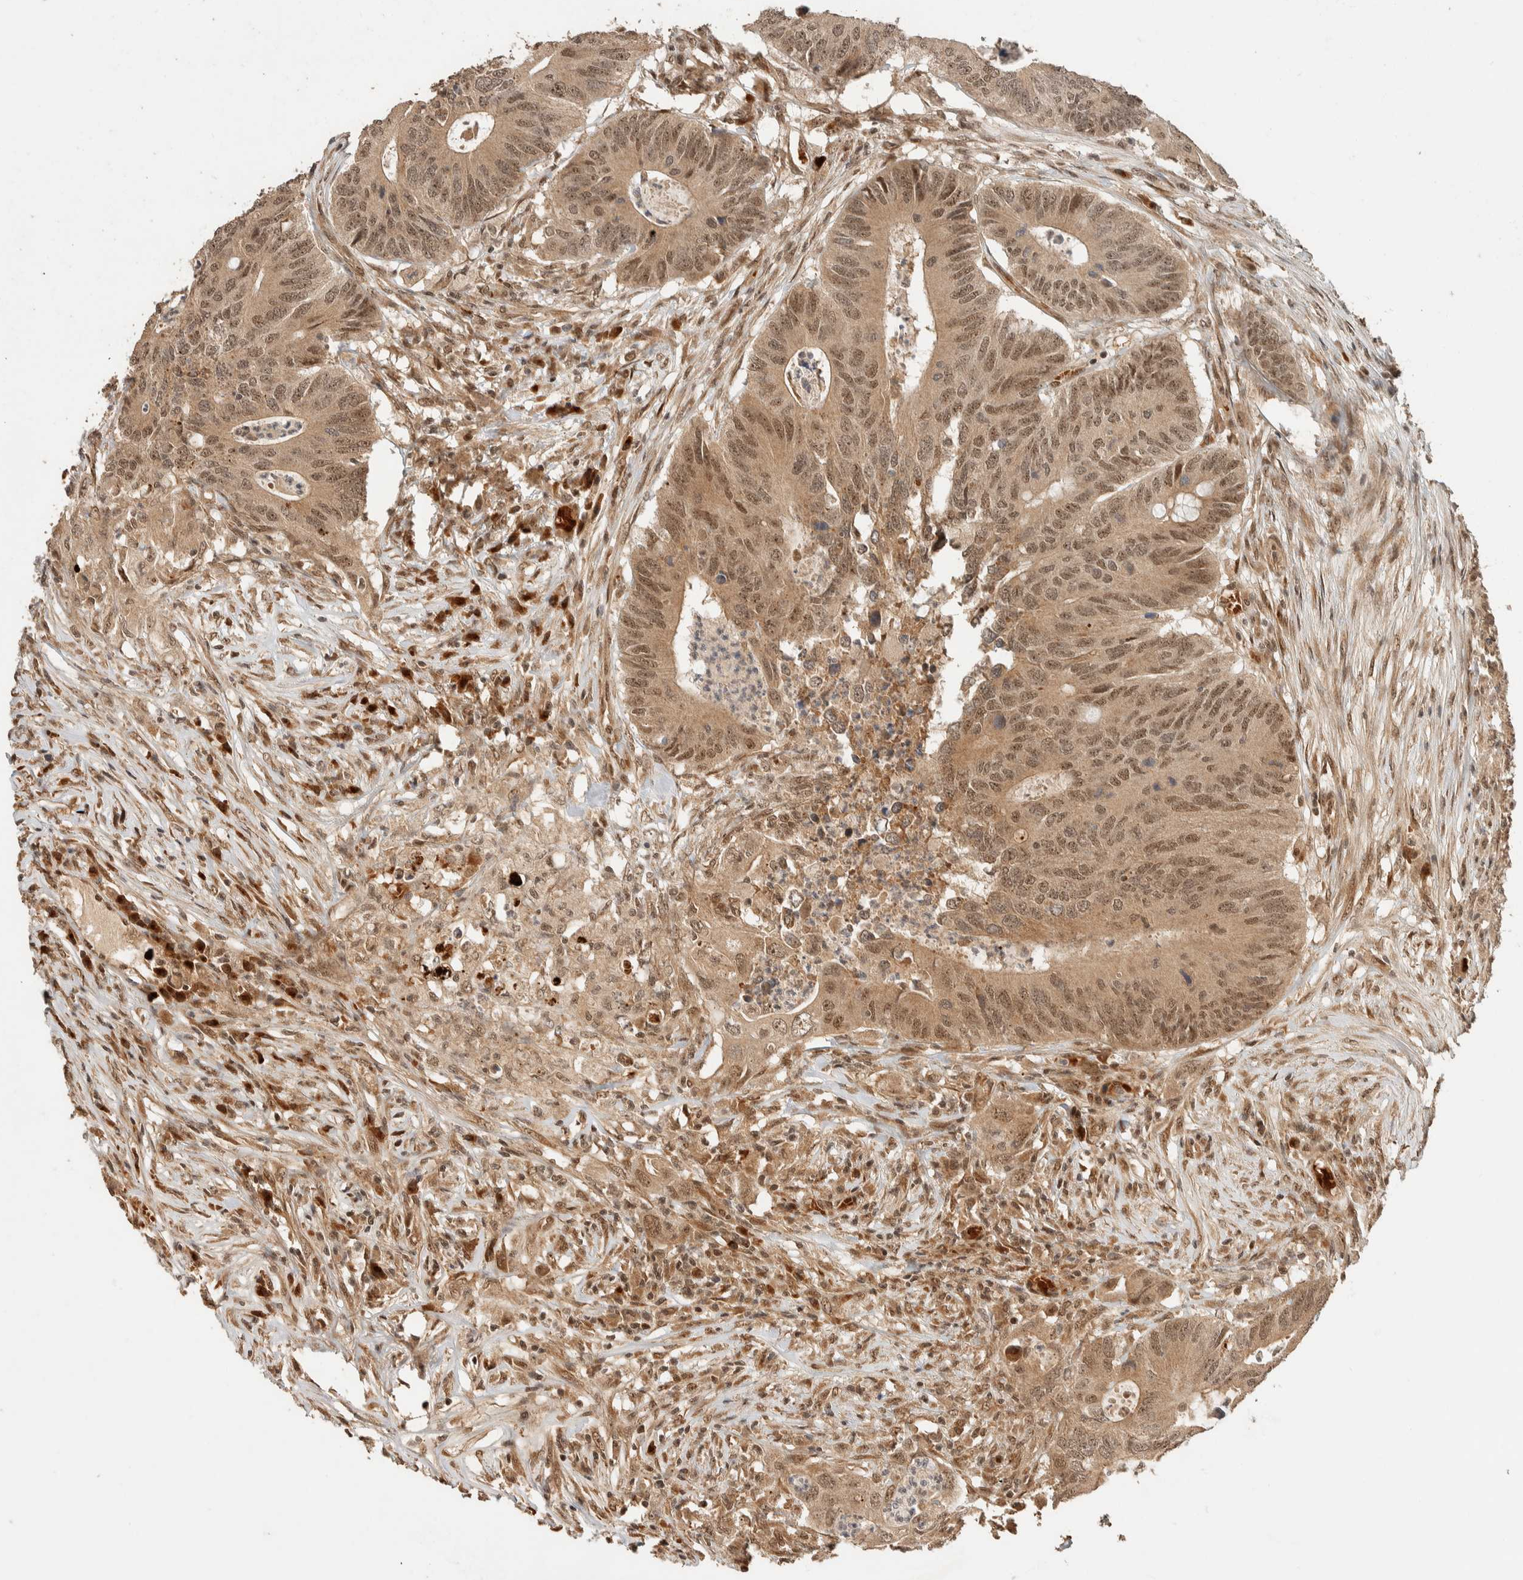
{"staining": {"intensity": "moderate", "quantity": ">75%", "location": "cytoplasmic/membranous,nuclear"}, "tissue": "colorectal cancer", "cell_type": "Tumor cells", "image_type": "cancer", "snomed": [{"axis": "morphology", "description": "Adenocarcinoma, NOS"}, {"axis": "topography", "description": "Colon"}], "caption": "Approximately >75% of tumor cells in human colorectal cancer (adenocarcinoma) show moderate cytoplasmic/membranous and nuclear protein expression as visualized by brown immunohistochemical staining.", "gene": "ZBTB2", "patient": {"sex": "male", "age": 71}}